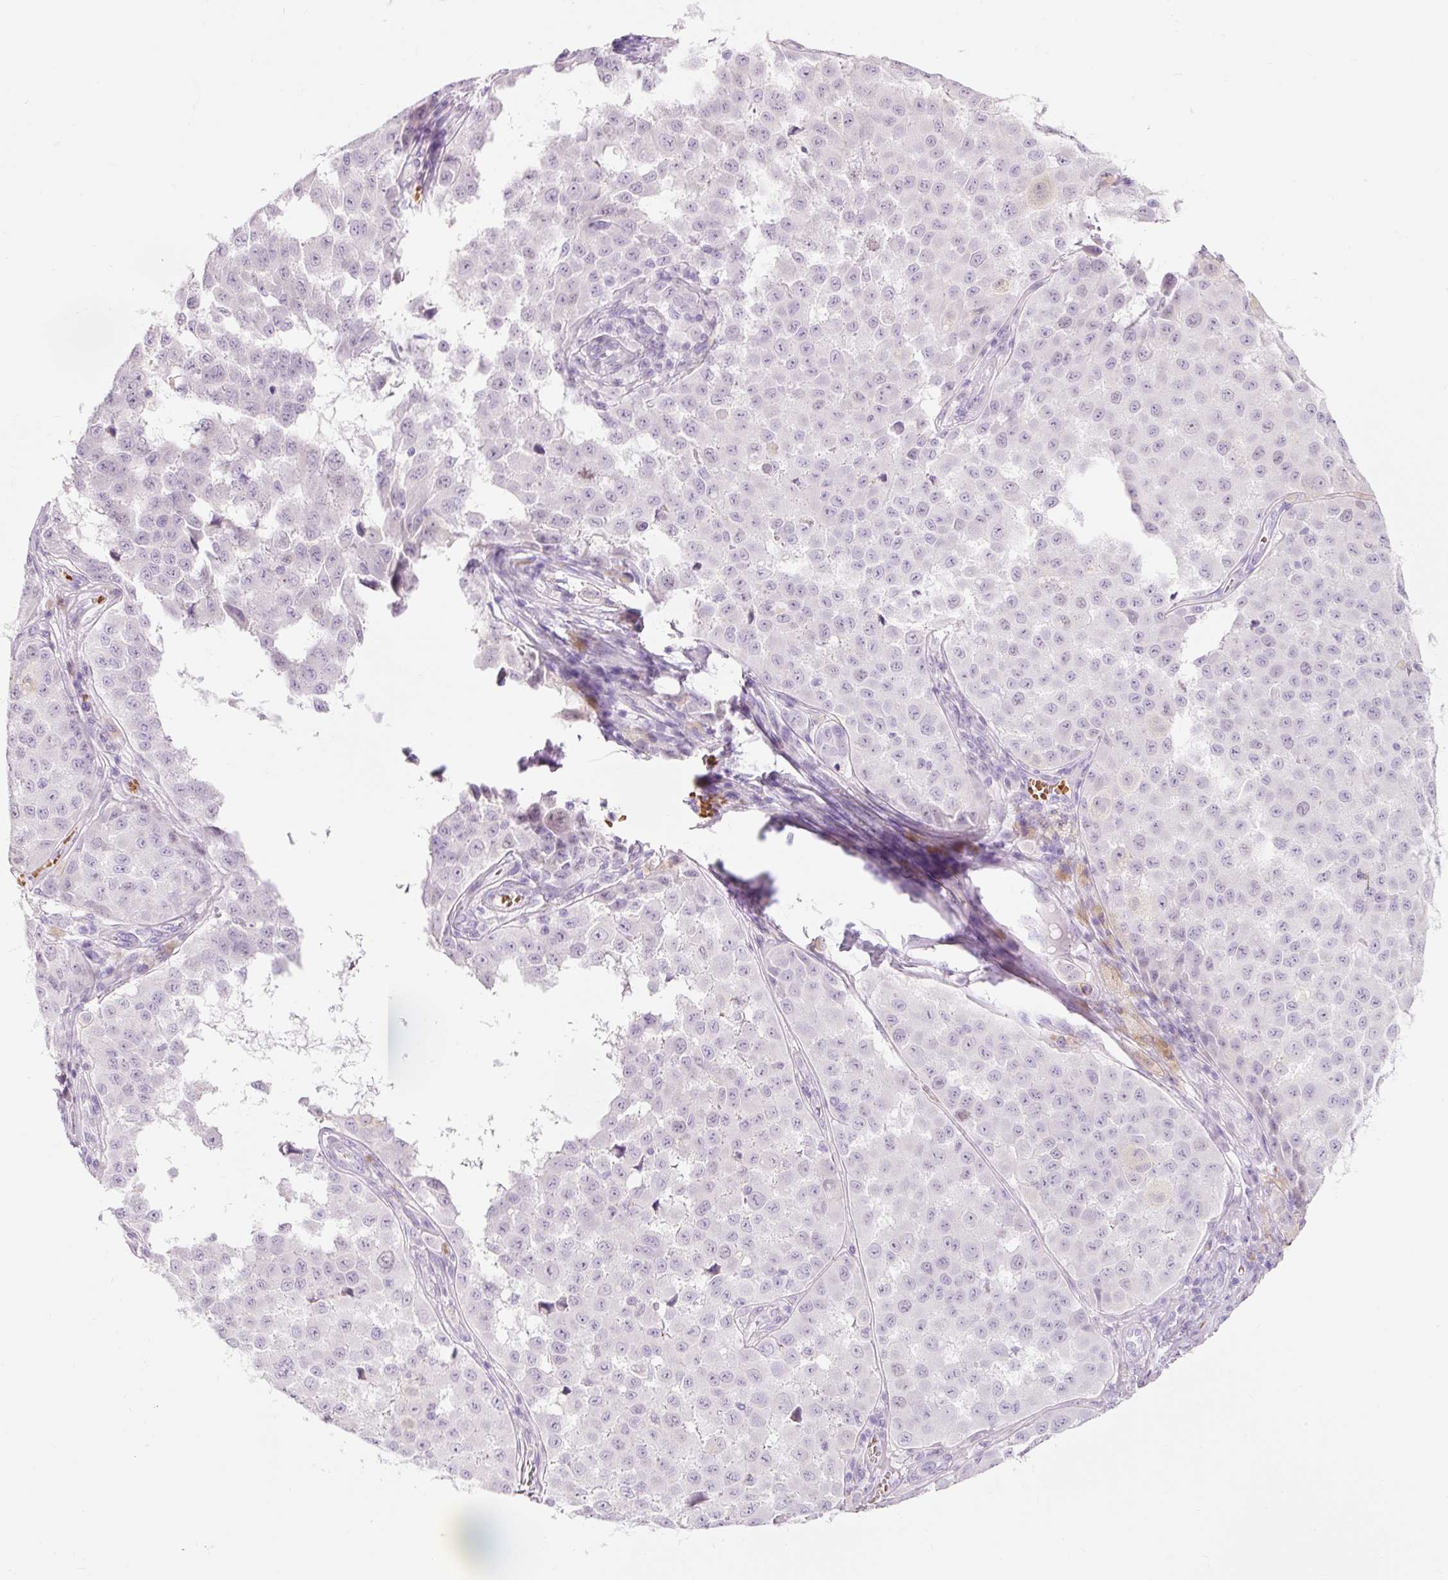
{"staining": {"intensity": "negative", "quantity": "none", "location": "none"}, "tissue": "melanoma", "cell_type": "Tumor cells", "image_type": "cancer", "snomed": [{"axis": "morphology", "description": "Malignant melanoma, NOS"}, {"axis": "topography", "description": "Skin"}], "caption": "A high-resolution photomicrograph shows immunohistochemistry (IHC) staining of melanoma, which displays no significant expression in tumor cells.", "gene": "DHRS11", "patient": {"sex": "male", "age": 64}}